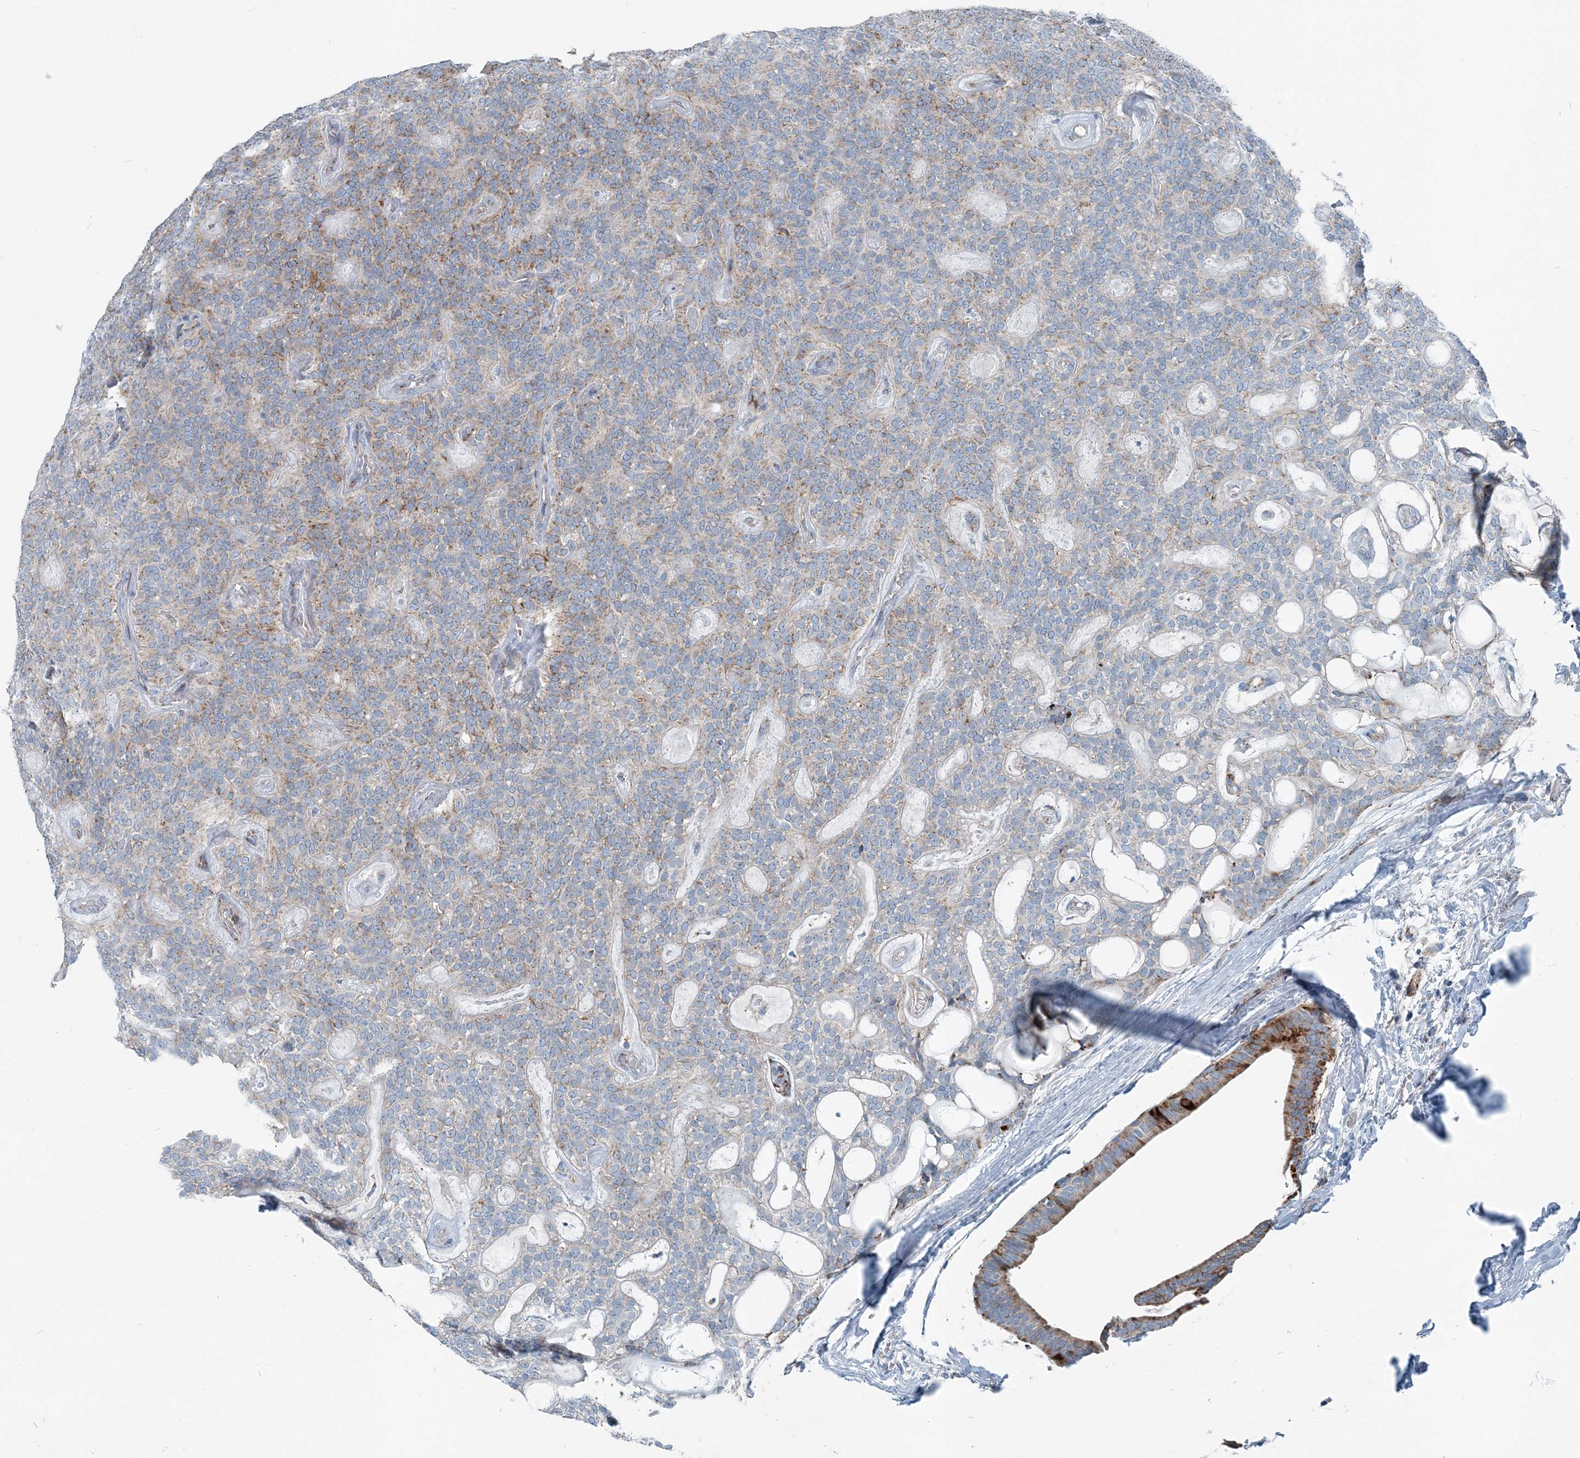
{"staining": {"intensity": "weak", "quantity": "25%-75%", "location": "cytoplasmic/membranous"}, "tissue": "head and neck cancer", "cell_type": "Tumor cells", "image_type": "cancer", "snomed": [{"axis": "morphology", "description": "Adenocarcinoma, NOS"}, {"axis": "topography", "description": "Head-Neck"}], "caption": "Immunohistochemical staining of head and neck cancer (adenocarcinoma) displays low levels of weak cytoplasmic/membranous protein positivity in approximately 25%-75% of tumor cells. Ihc stains the protein in brown and the nuclei are stained blue.", "gene": "INTU", "patient": {"sex": "male", "age": 66}}